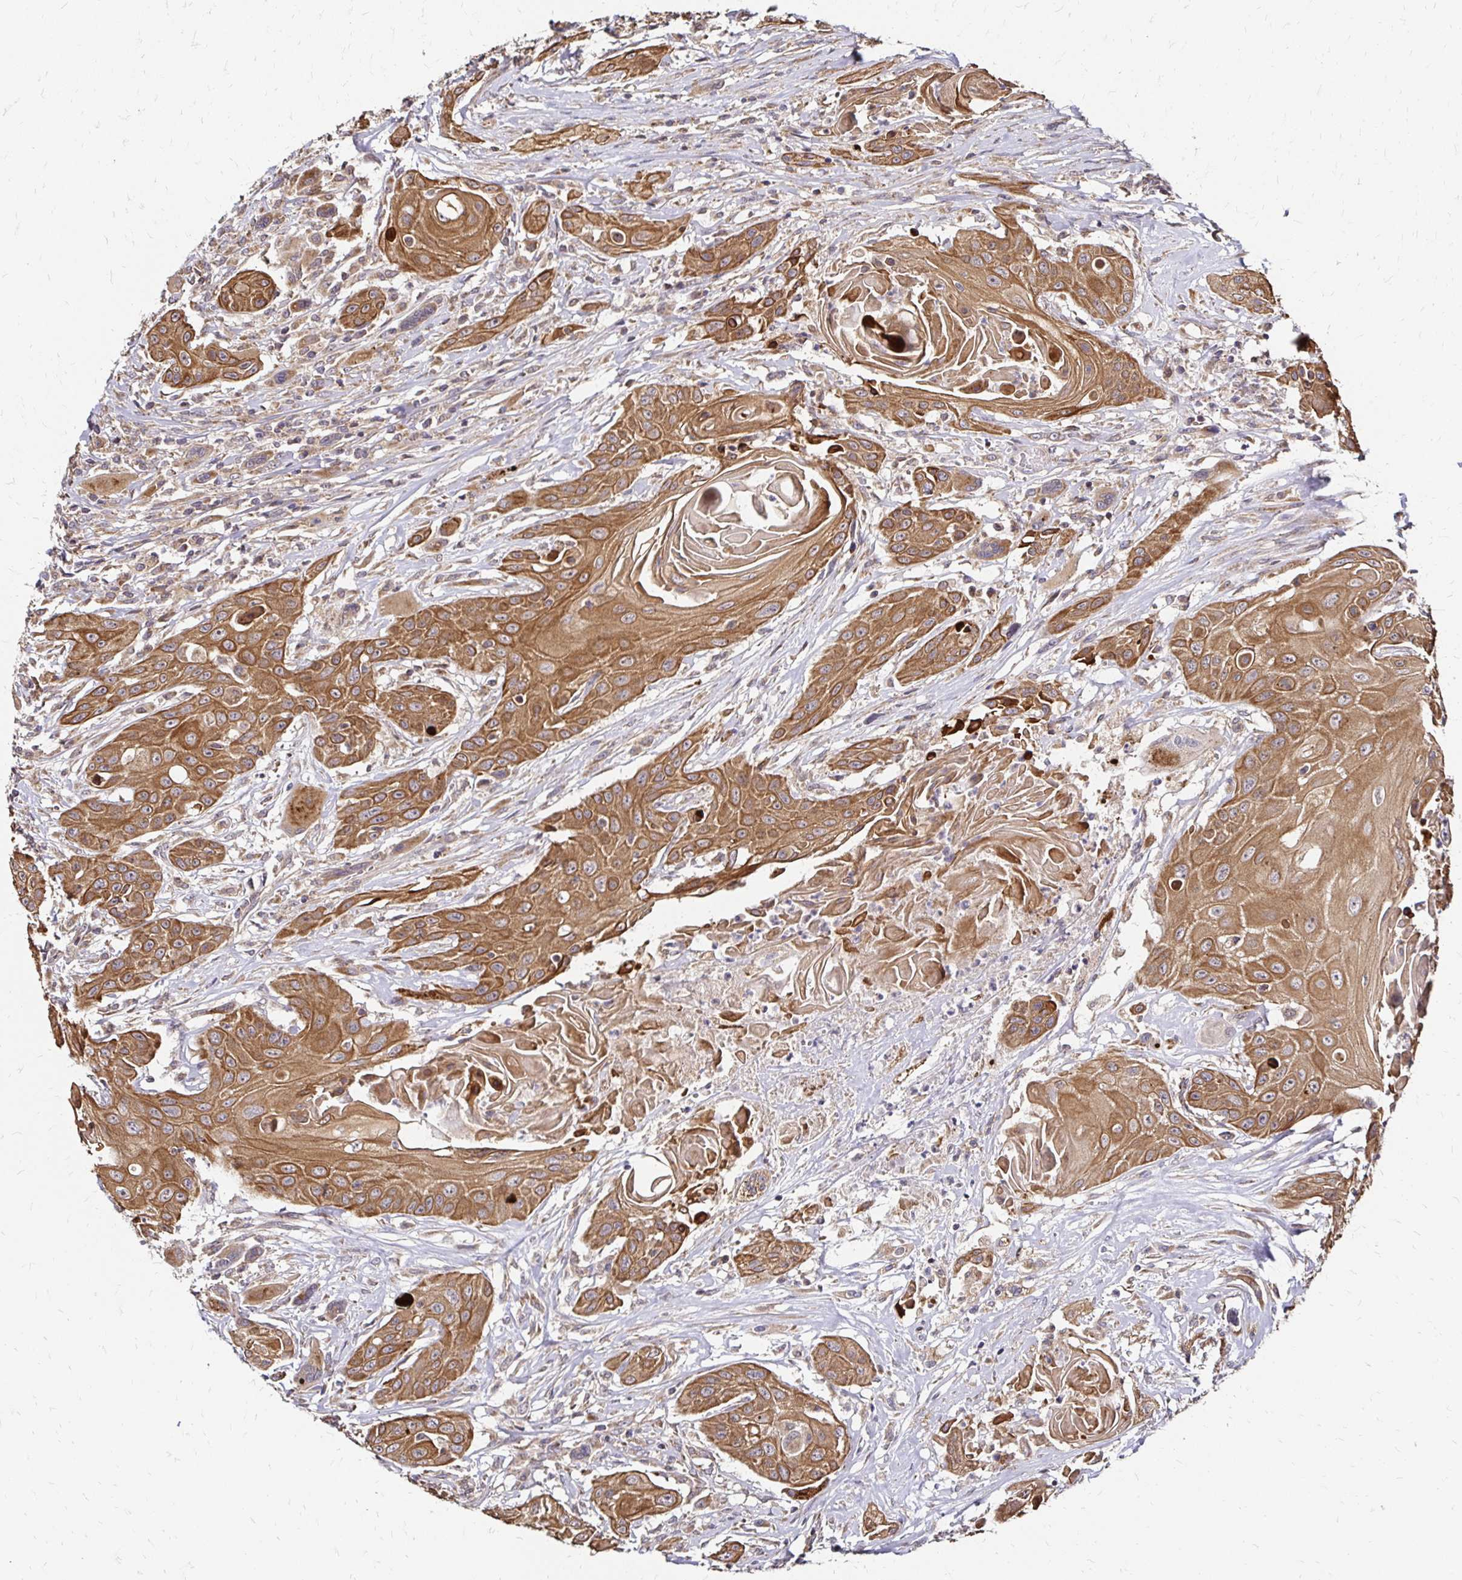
{"staining": {"intensity": "moderate", "quantity": ">75%", "location": "cytoplasmic/membranous"}, "tissue": "head and neck cancer", "cell_type": "Tumor cells", "image_type": "cancer", "snomed": [{"axis": "morphology", "description": "Squamous cell carcinoma, NOS"}, {"axis": "topography", "description": "Oral tissue"}, {"axis": "topography", "description": "Head-Neck"}, {"axis": "topography", "description": "Neck, NOS"}], "caption": "Immunohistochemical staining of squamous cell carcinoma (head and neck) demonstrates medium levels of moderate cytoplasmic/membranous protein expression in approximately >75% of tumor cells. (DAB = brown stain, brightfield microscopy at high magnification).", "gene": "ZW10", "patient": {"sex": "female", "age": 55}}